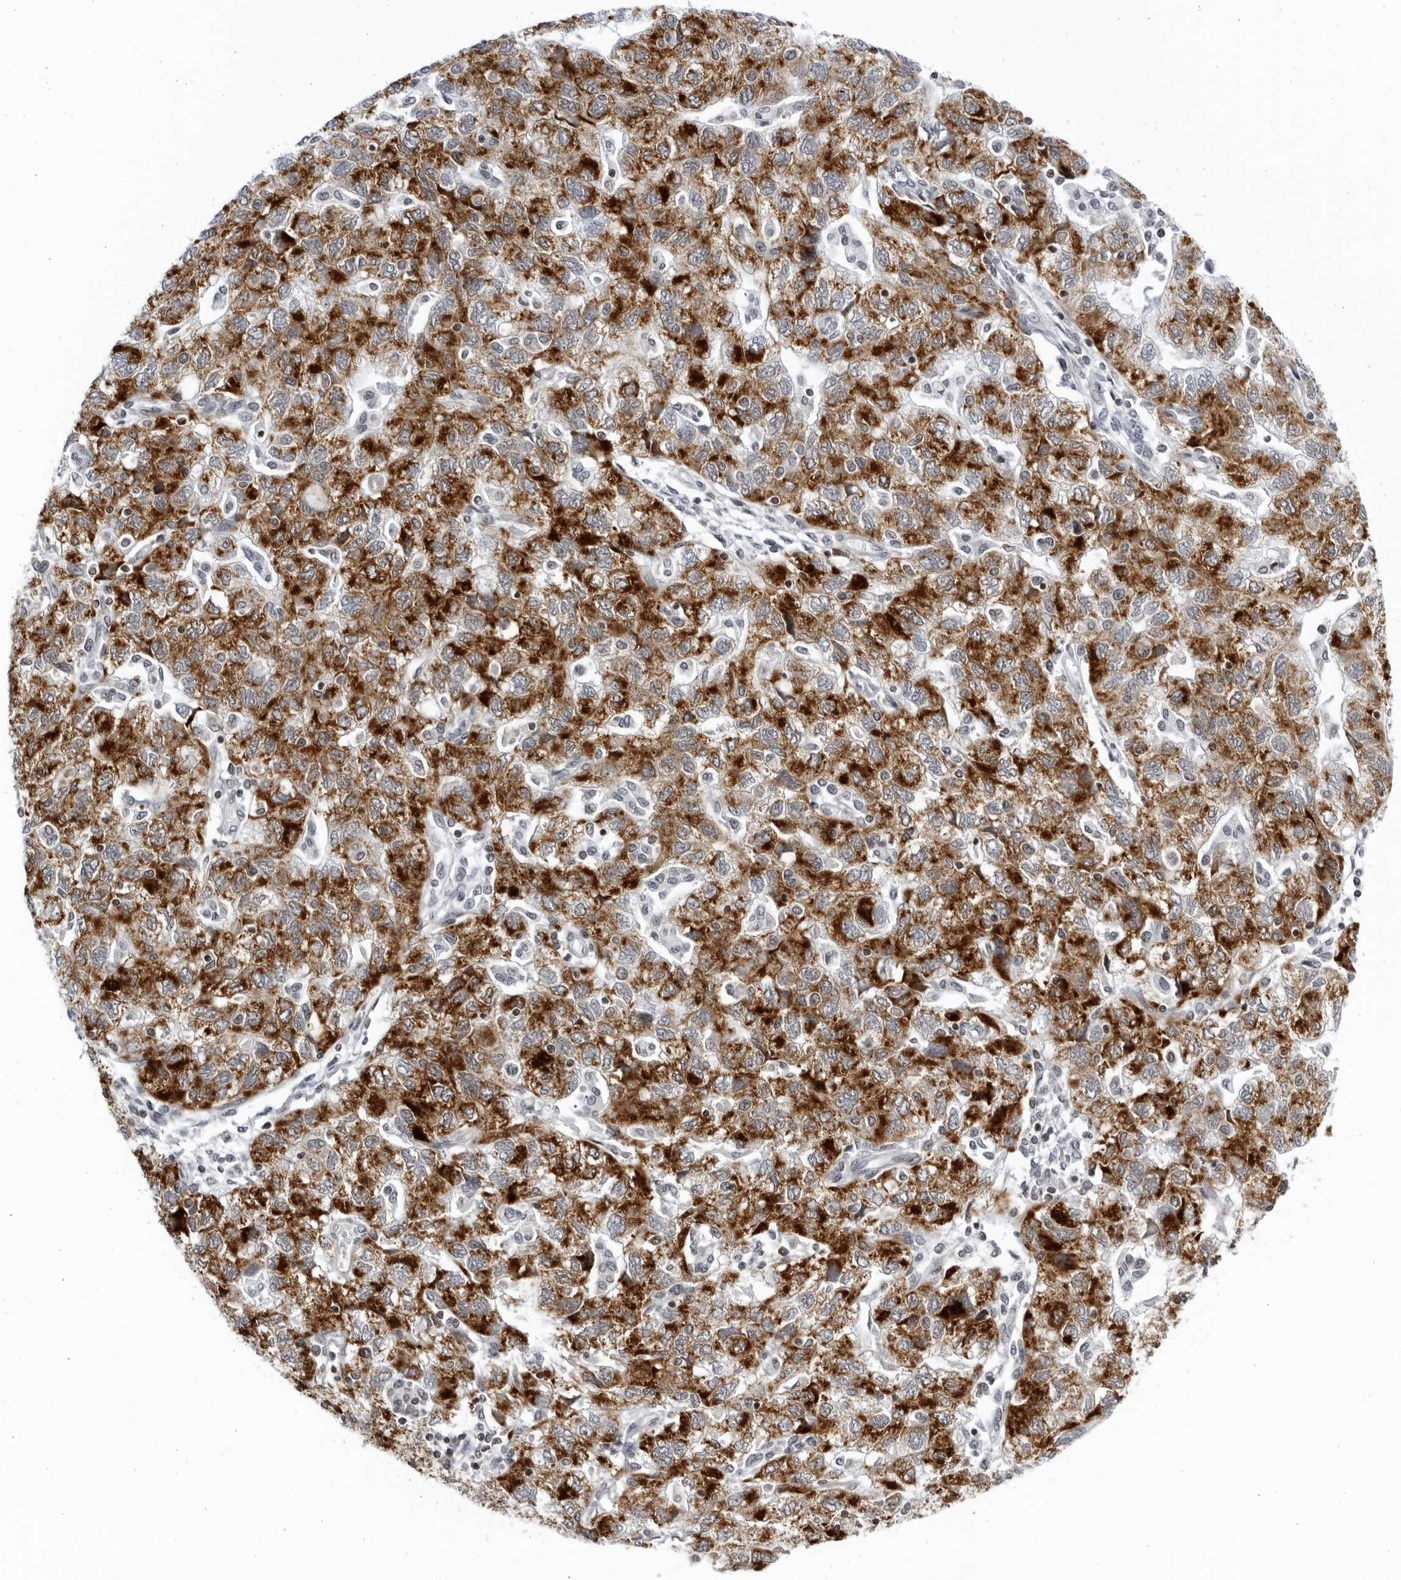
{"staining": {"intensity": "strong", "quantity": ">75%", "location": "cytoplasmic/membranous"}, "tissue": "ovarian cancer", "cell_type": "Tumor cells", "image_type": "cancer", "snomed": [{"axis": "morphology", "description": "Carcinoma, NOS"}, {"axis": "morphology", "description": "Cystadenocarcinoma, serous, NOS"}, {"axis": "topography", "description": "Ovary"}], "caption": "Protein expression analysis of human ovarian cancer (carcinoma) reveals strong cytoplasmic/membranous expression in approximately >75% of tumor cells. (Stains: DAB (3,3'-diaminobenzidine) in brown, nuclei in blue, Microscopy: brightfield microscopy at high magnification).", "gene": "SLC25A22", "patient": {"sex": "female", "age": 69}}